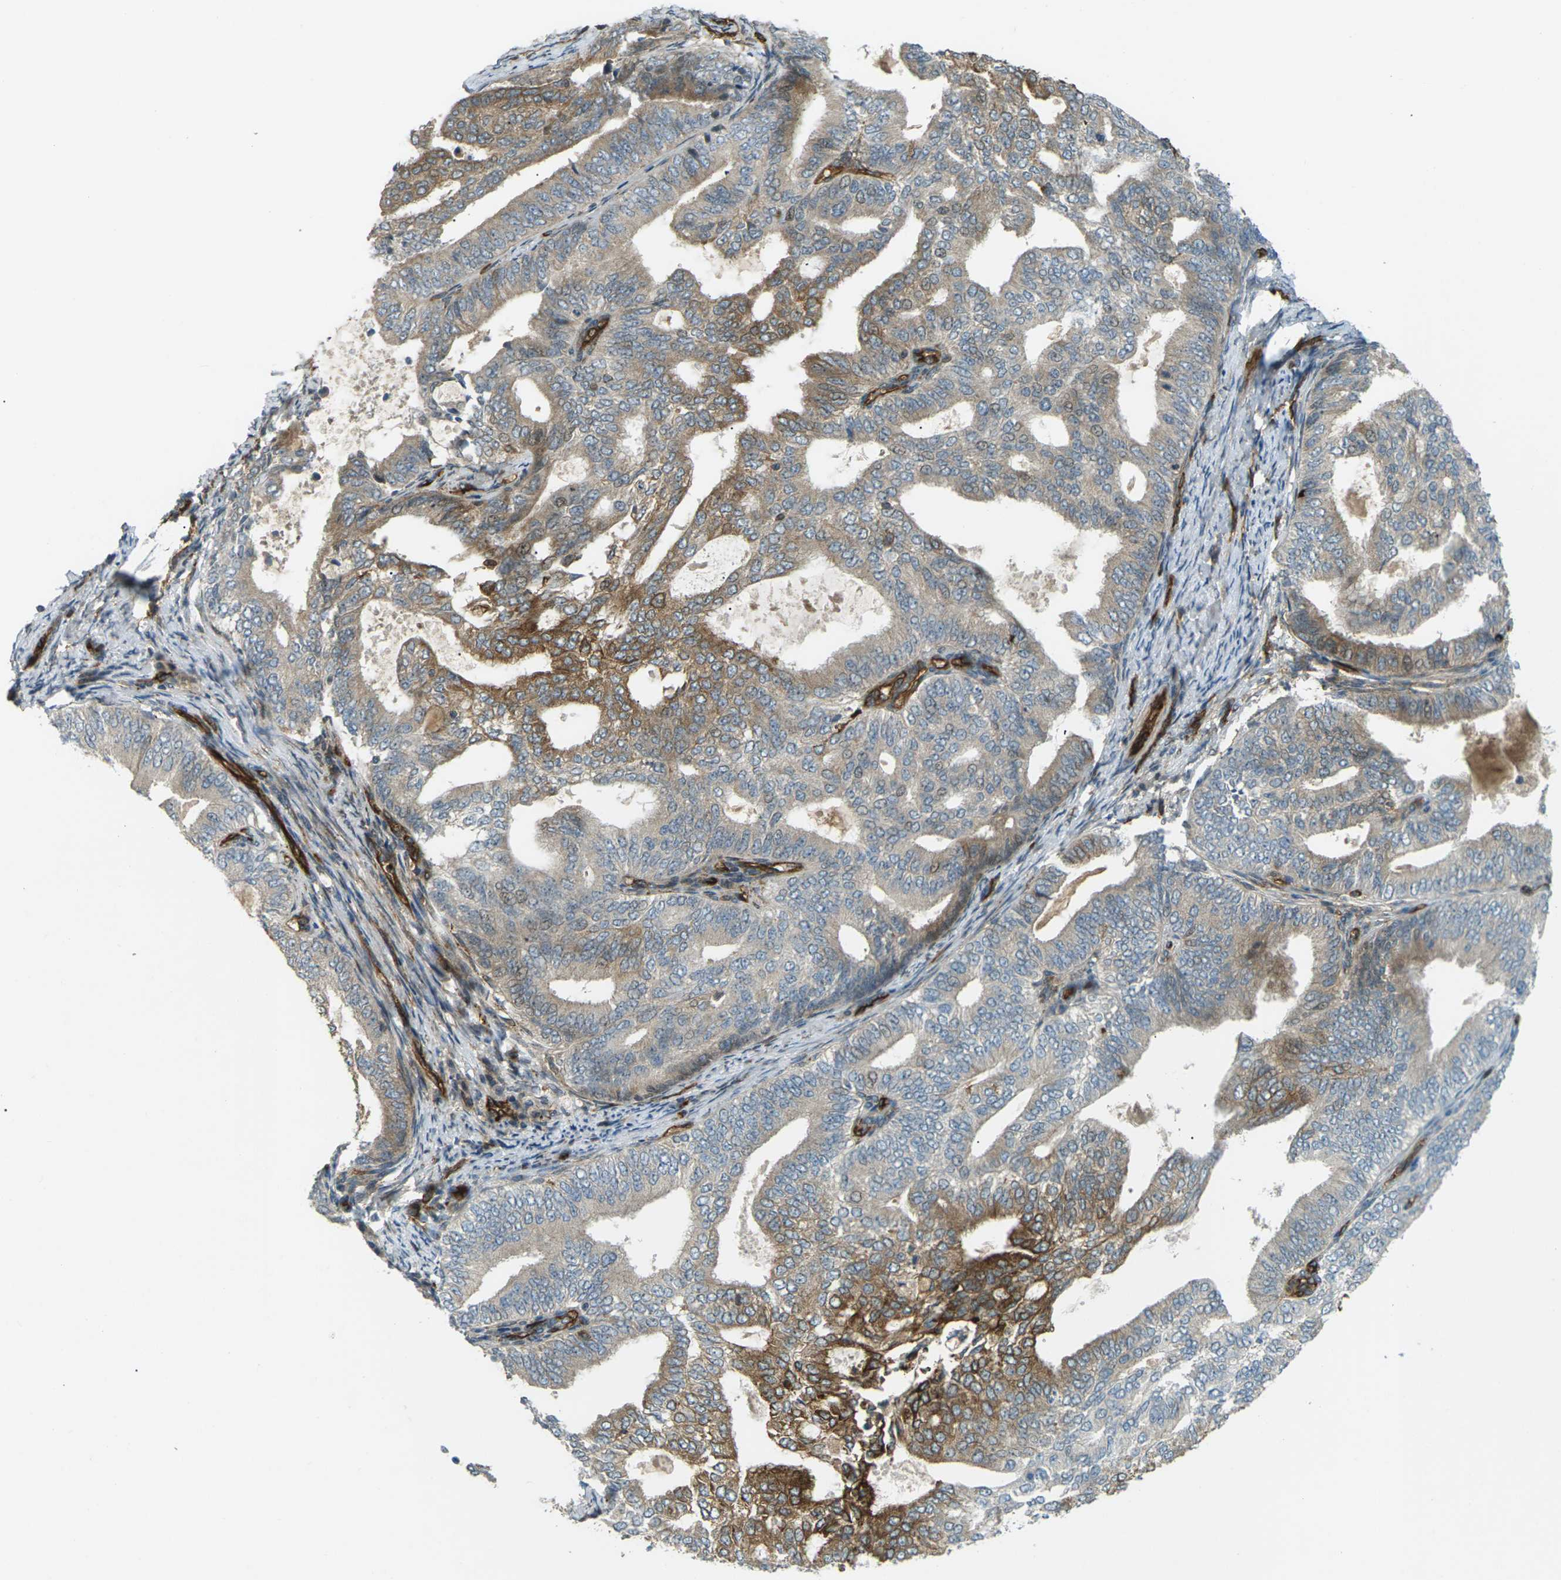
{"staining": {"intensity": "moderate", "quantity": "25%-75%", "location": "cytoplasmic/membranous"}, "tissue": "endometrial cancer", "cell_type": "Tumor cells", "image_type": "cancer", "snomed": [{"axis": "morphology", "description": "Adenocarcinoma, NOS"}, {"axis": "topography", "description": "Endometrium"}], "caption": "DAB (3,3'-diaminobenzidine) immunohistochemical staining of endometrial cancer reveals moderate cytoplasmic/membranous protein staining in approximately 25%-75% of tumor cells.", "gene": "S1PR1", "patient": {"sex": "female", "age": 58}}